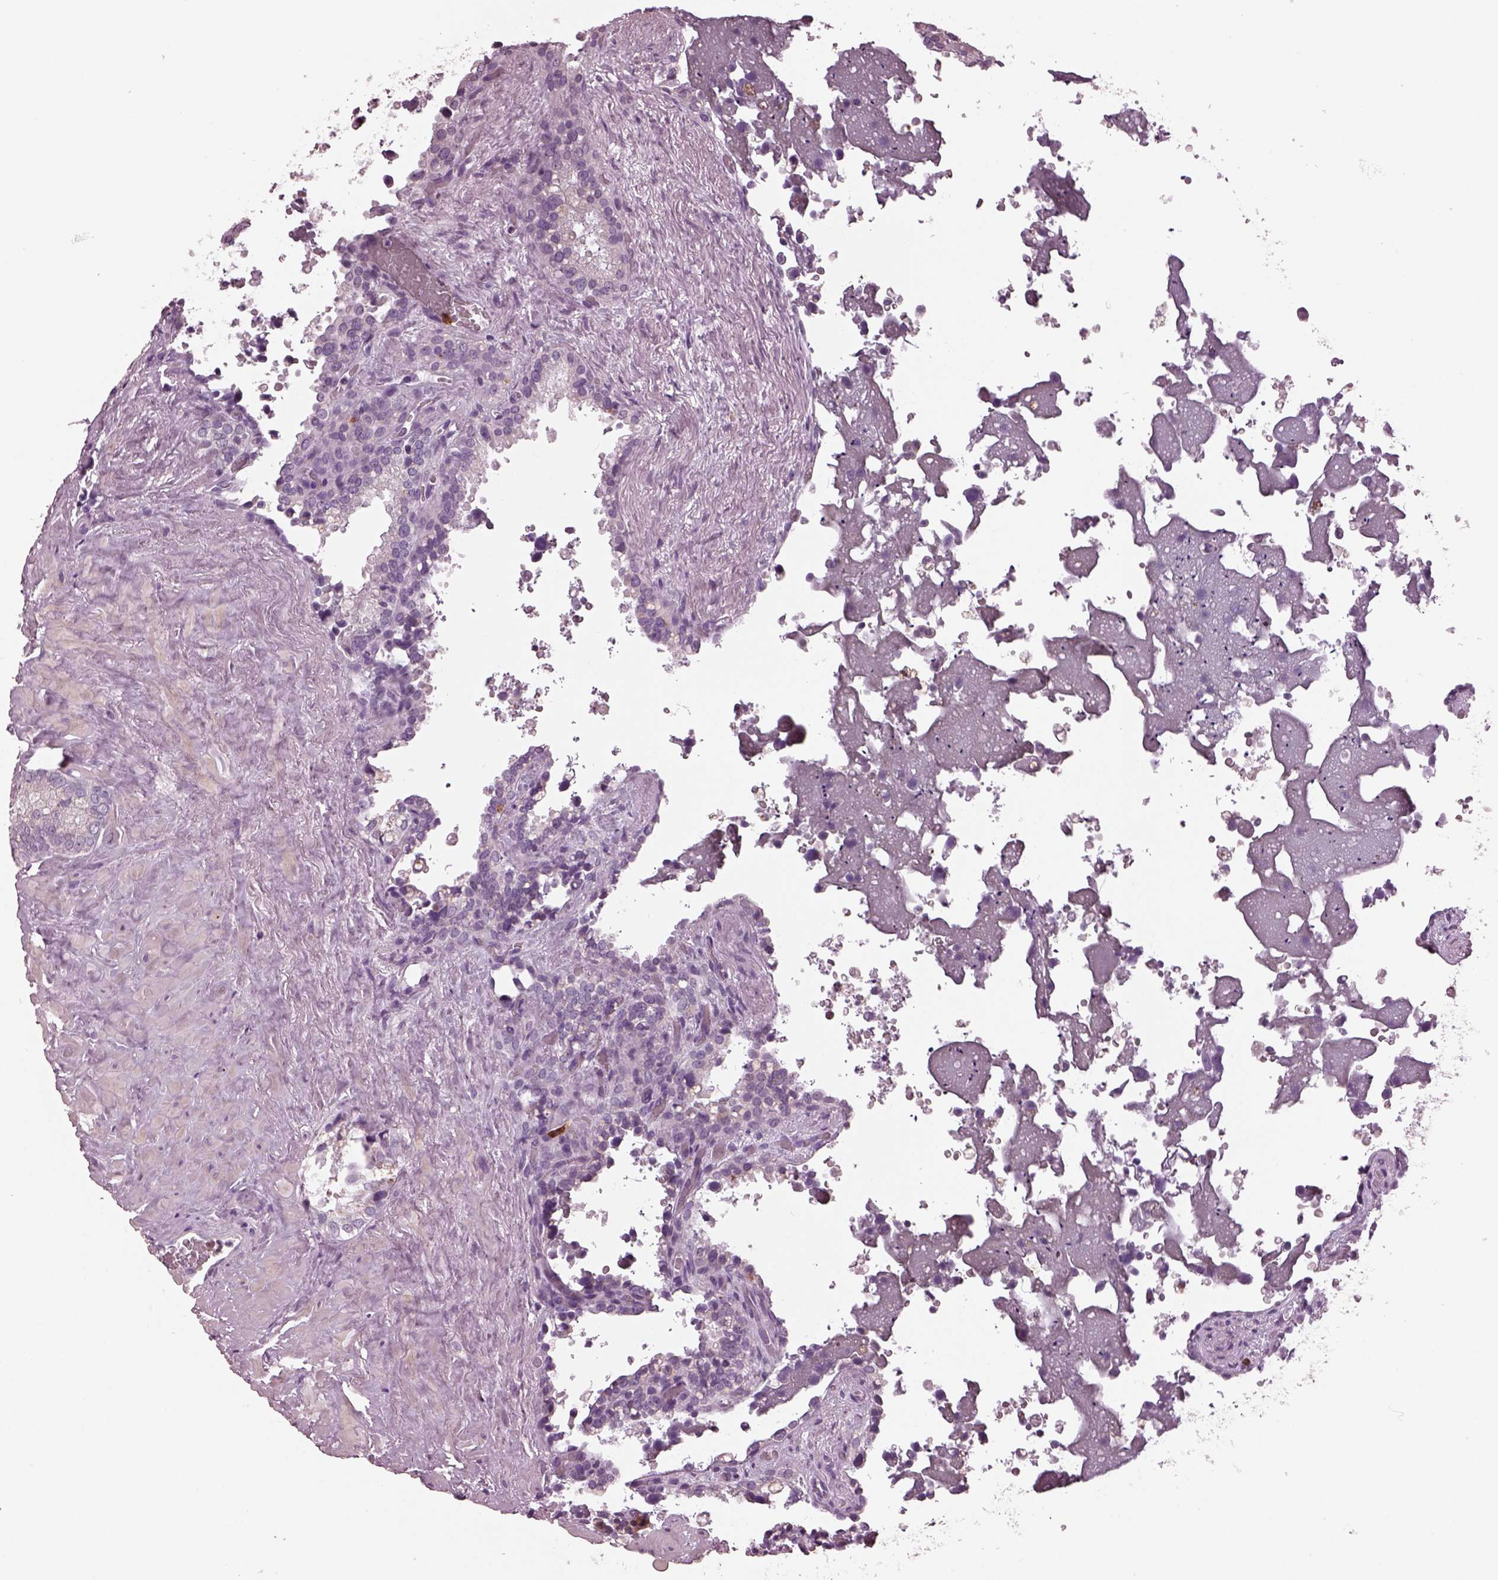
{"staining": {"intensity": "negative", "quantity": "none", "location": "none"}, "tissue": "seminal vesicle", "cell_type": "Glandular cells", "image_type": "normal", "snomed": [{"axis": "morphology", "description": "Normal tissue, NOS"}, {"axis": "topography", "description": "Seminal veicle"}], "caption": "The micrograph shows no staining of glandular cells in unremarkable seminal vesicle.", "gene": "SLAMF8", "patient": {"sex": "male", "age": 71}}